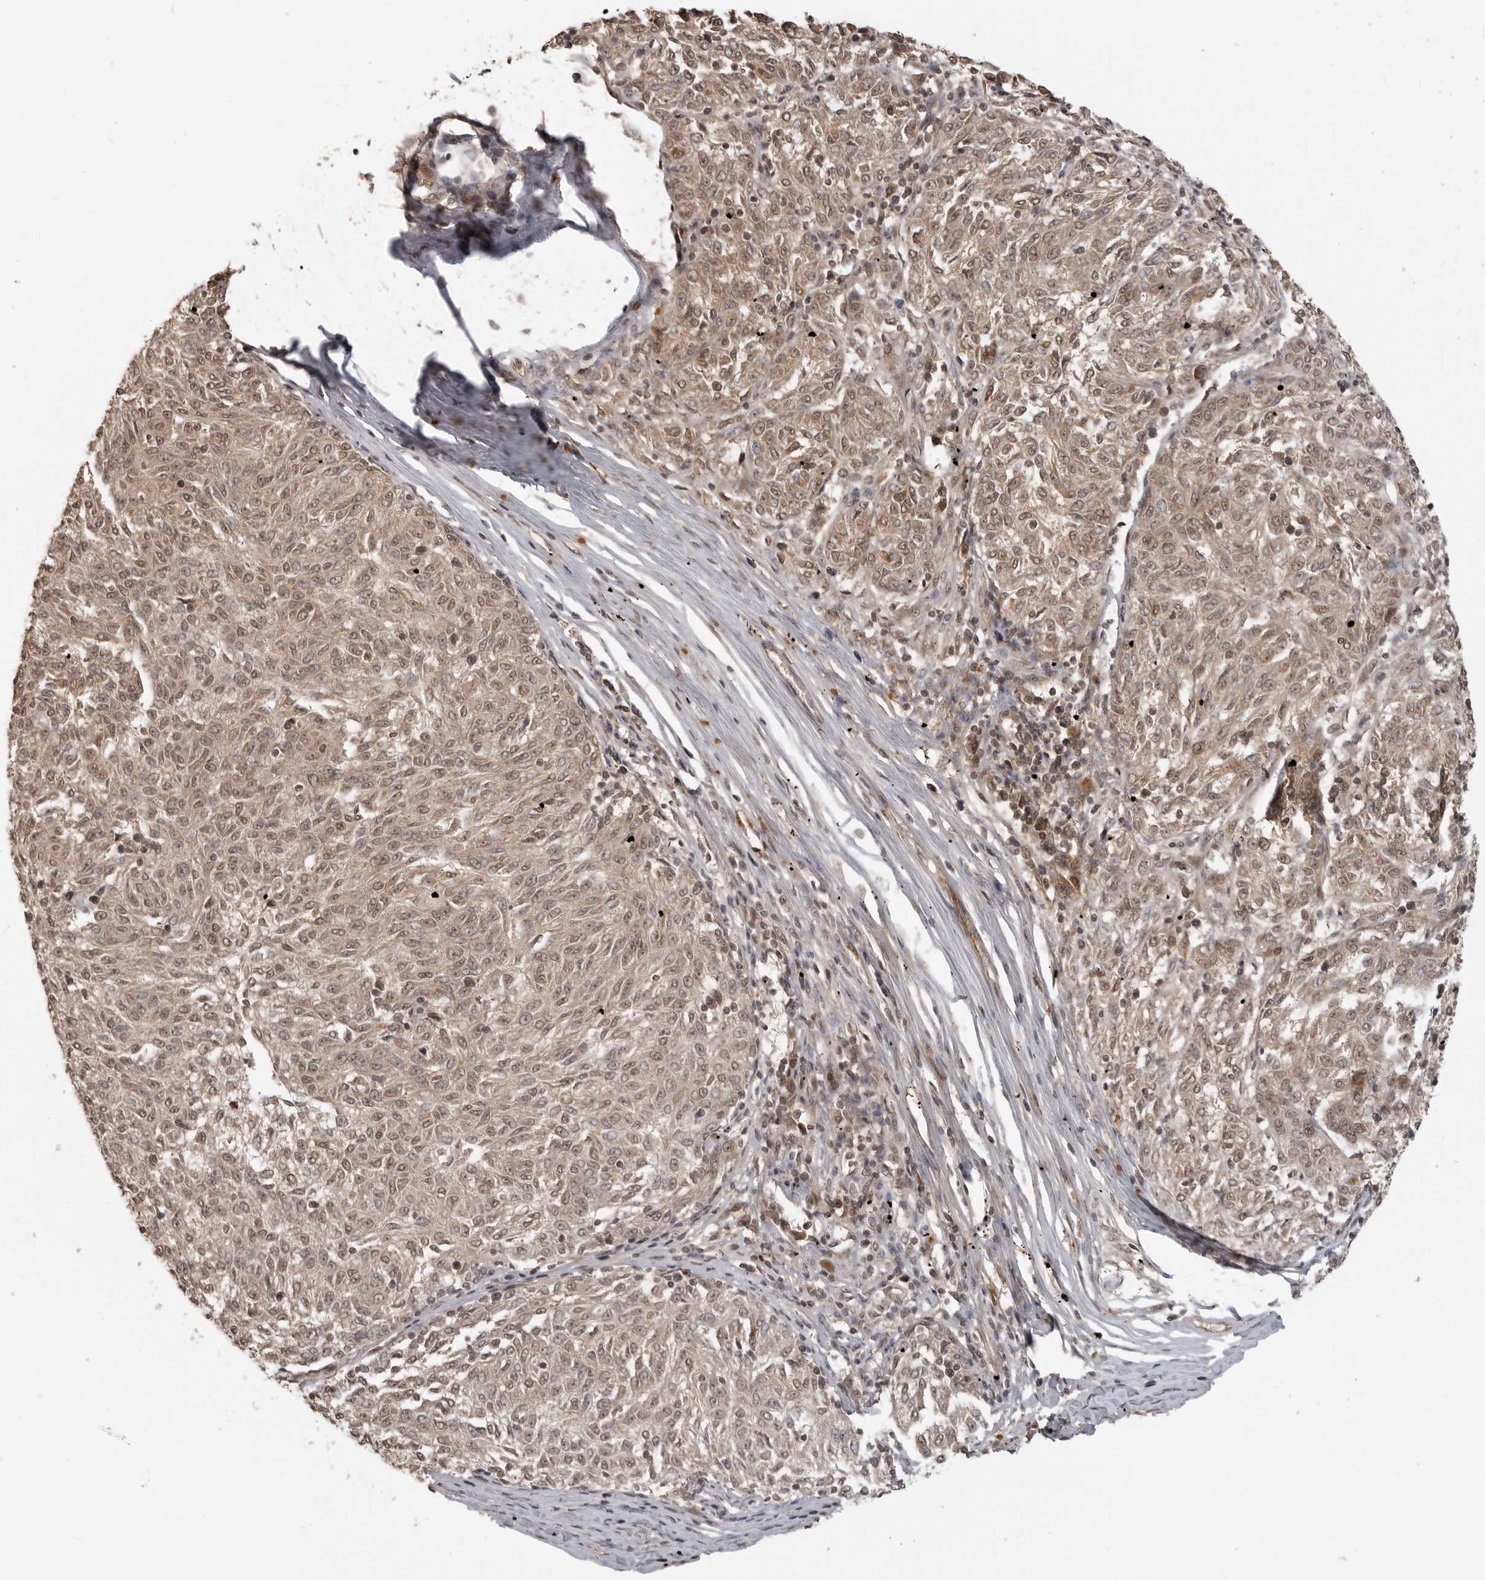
{"staining": {"intensity": "weak", "quantity": ">75%", "location": "cytoplasmic/membranous,nuclear"}, "tissue": "melanoma", "cell_type": "Tumor cells", "image_type": "cancer", "snomed": [{"axis": "morphology", "description": "Malignant melanoma, NOS"}, {"axis": "topography", "description": "Skin"}], "caption": "A brown stain labels weak cytoplasmic/membranous and nuclear staining of a protein in human malignant melanoma tumor cells.", "gene": "CLOCK", "patient": {"sex": "female", "age": 72}}